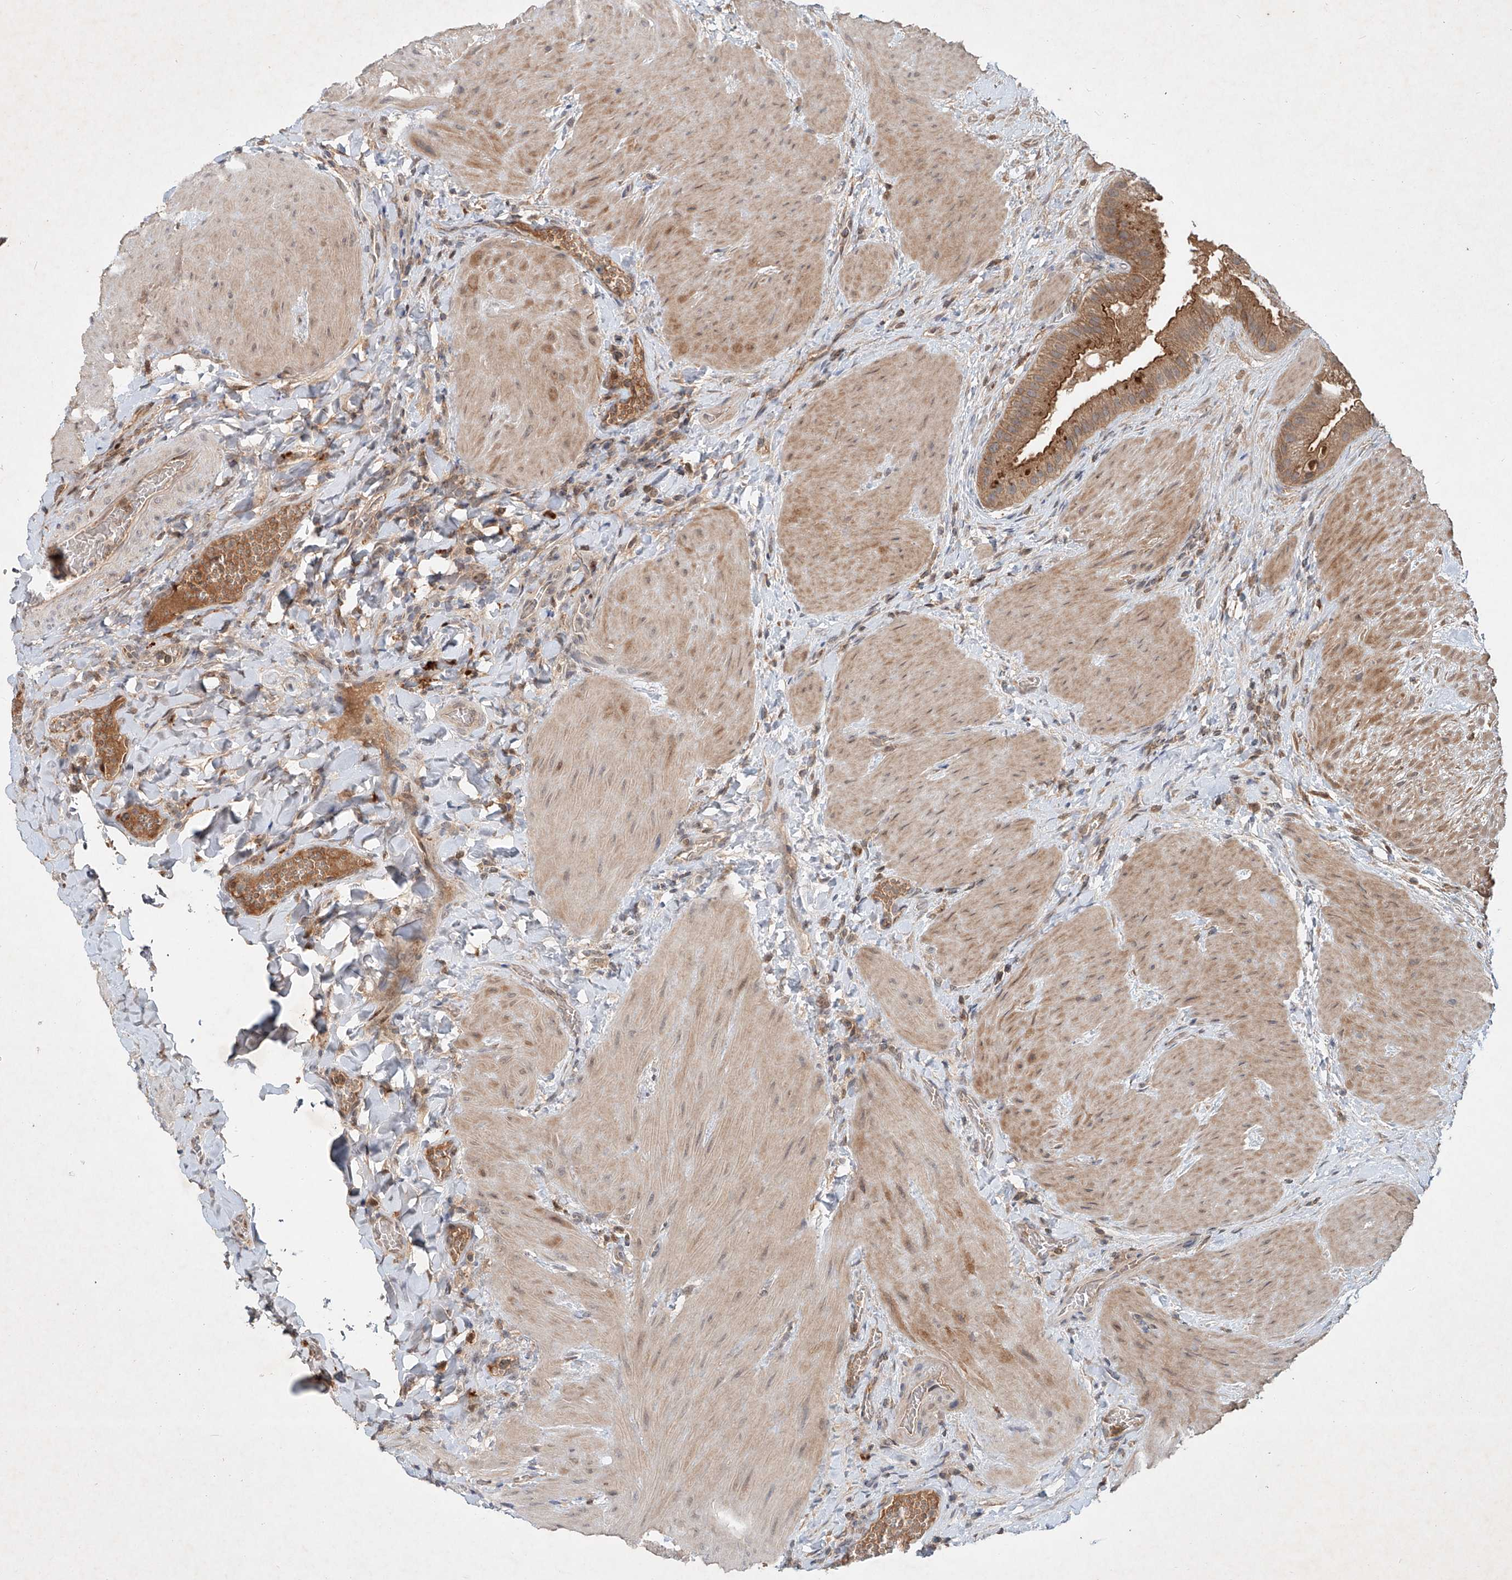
{"staining": {"intensity": "moderate", "quantity": ">75%", "location": "cytoplasmic/membranous"}, "tissue": "gallbladder", "cell_type": "Glandular cells", "image_type": "normal", "snomed": [{"axis": "morphology", "description": "Normal tissue, NOS"}, {"axis": "topography", "description": "Gallbladder"}], "caption": "Protein analysis of benign gallbladder displays moderate cytoplasmic/membranous expression in approximately >75% of glandular cells.", "gene": "IER5", "patient": {"sex": "male", "age": 55}}